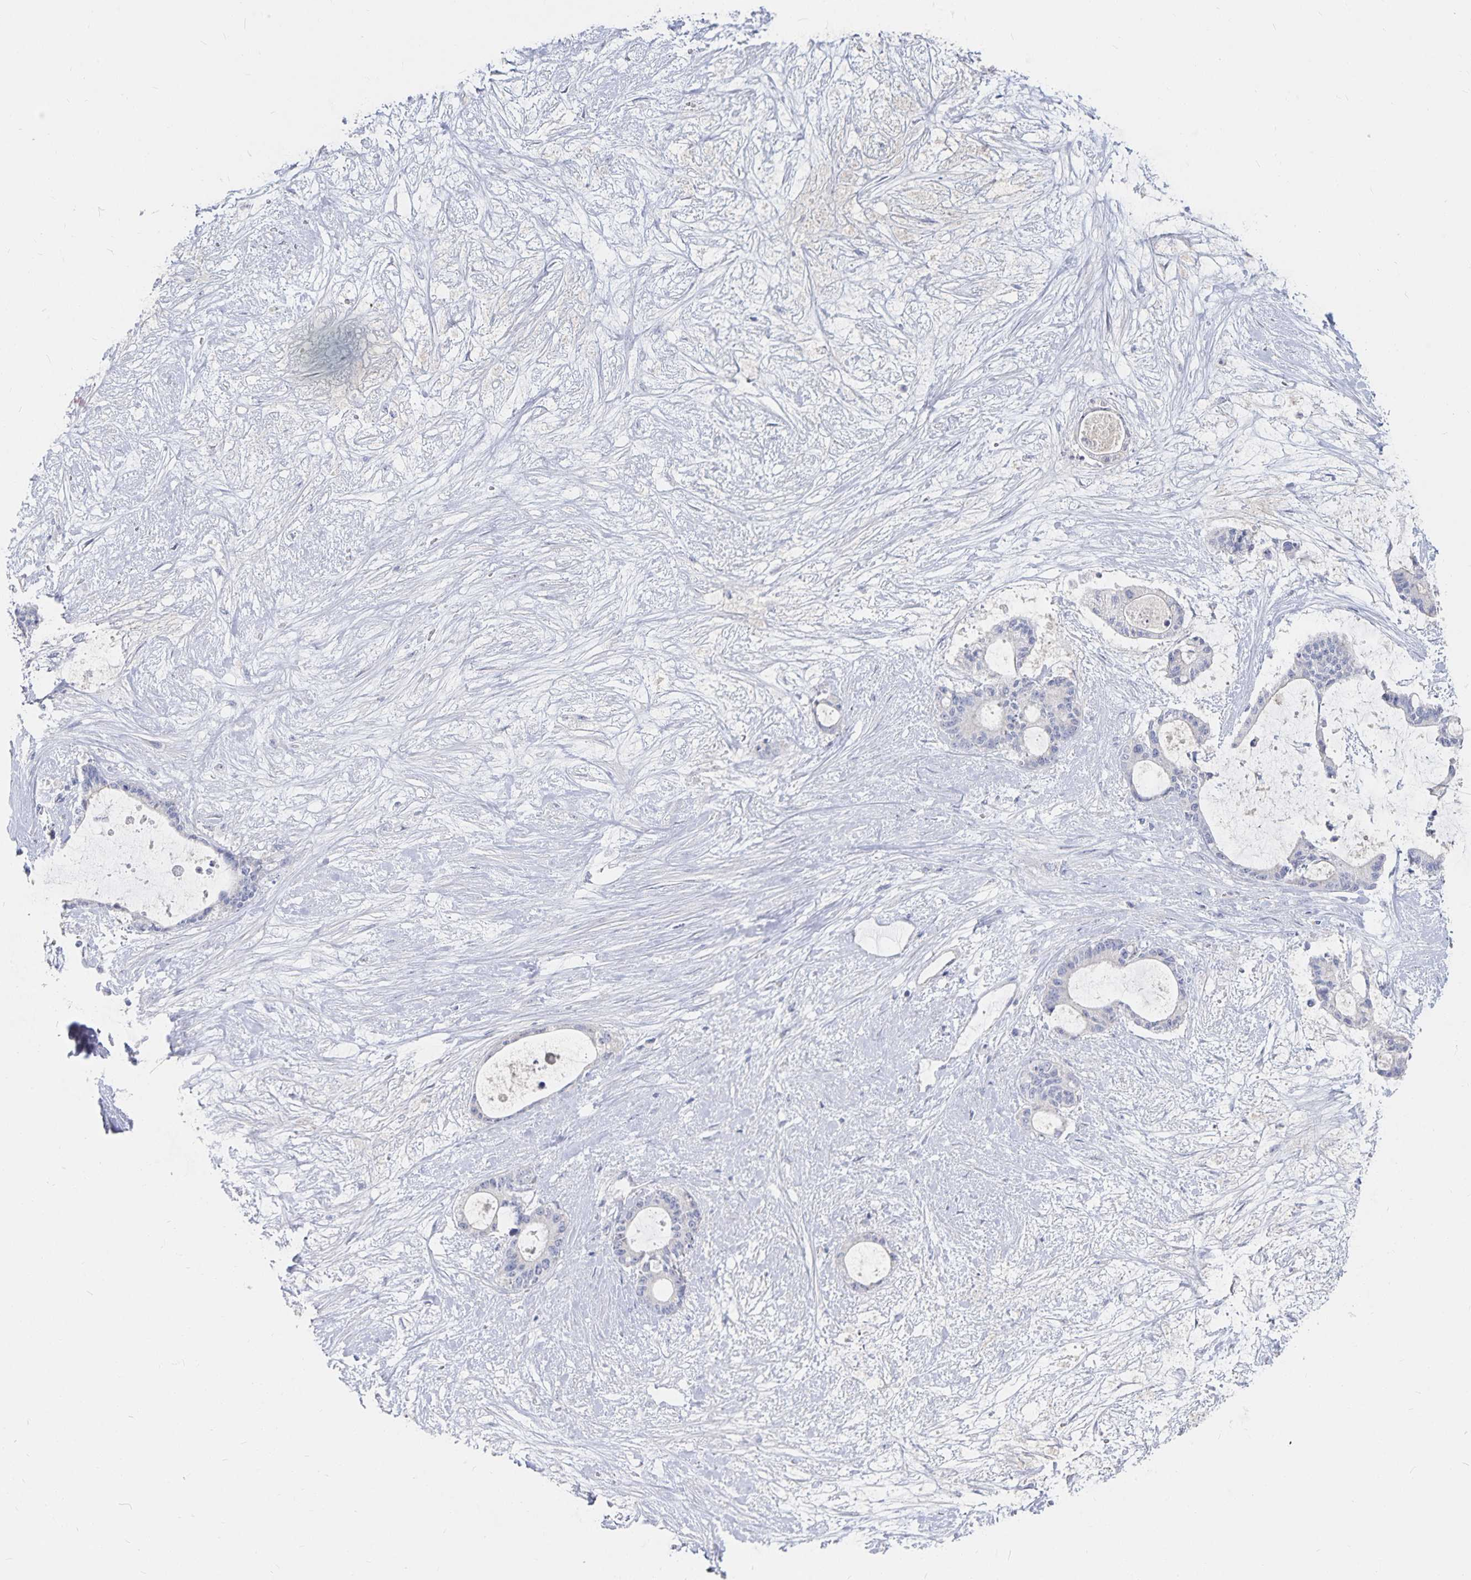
{"staining": {"intensity": "negative", "quantity": "none", "location": "none"}, "tissue": "liver cancer", "cell_type": "Tumor cells", "image_type": "cancer", "snomed": [{"axis": "morphology", "description": "Normal tissue, NOS"}, {"axis": "morphology", "description": "Cholangiocarcinoma"}, {"axis": "topography", "description": "Liver"}, {"axis": "topography", "description": "Peripheral nerve tissue"}], "caption": "Tumor cells show no significant staining in liver cancer. The staining is performed using DAB brown chromogen with nuclei counter-stained in using hematoxylin.", "gene": "DNAH9", "patient": {"sex": "female", "age": 73}}